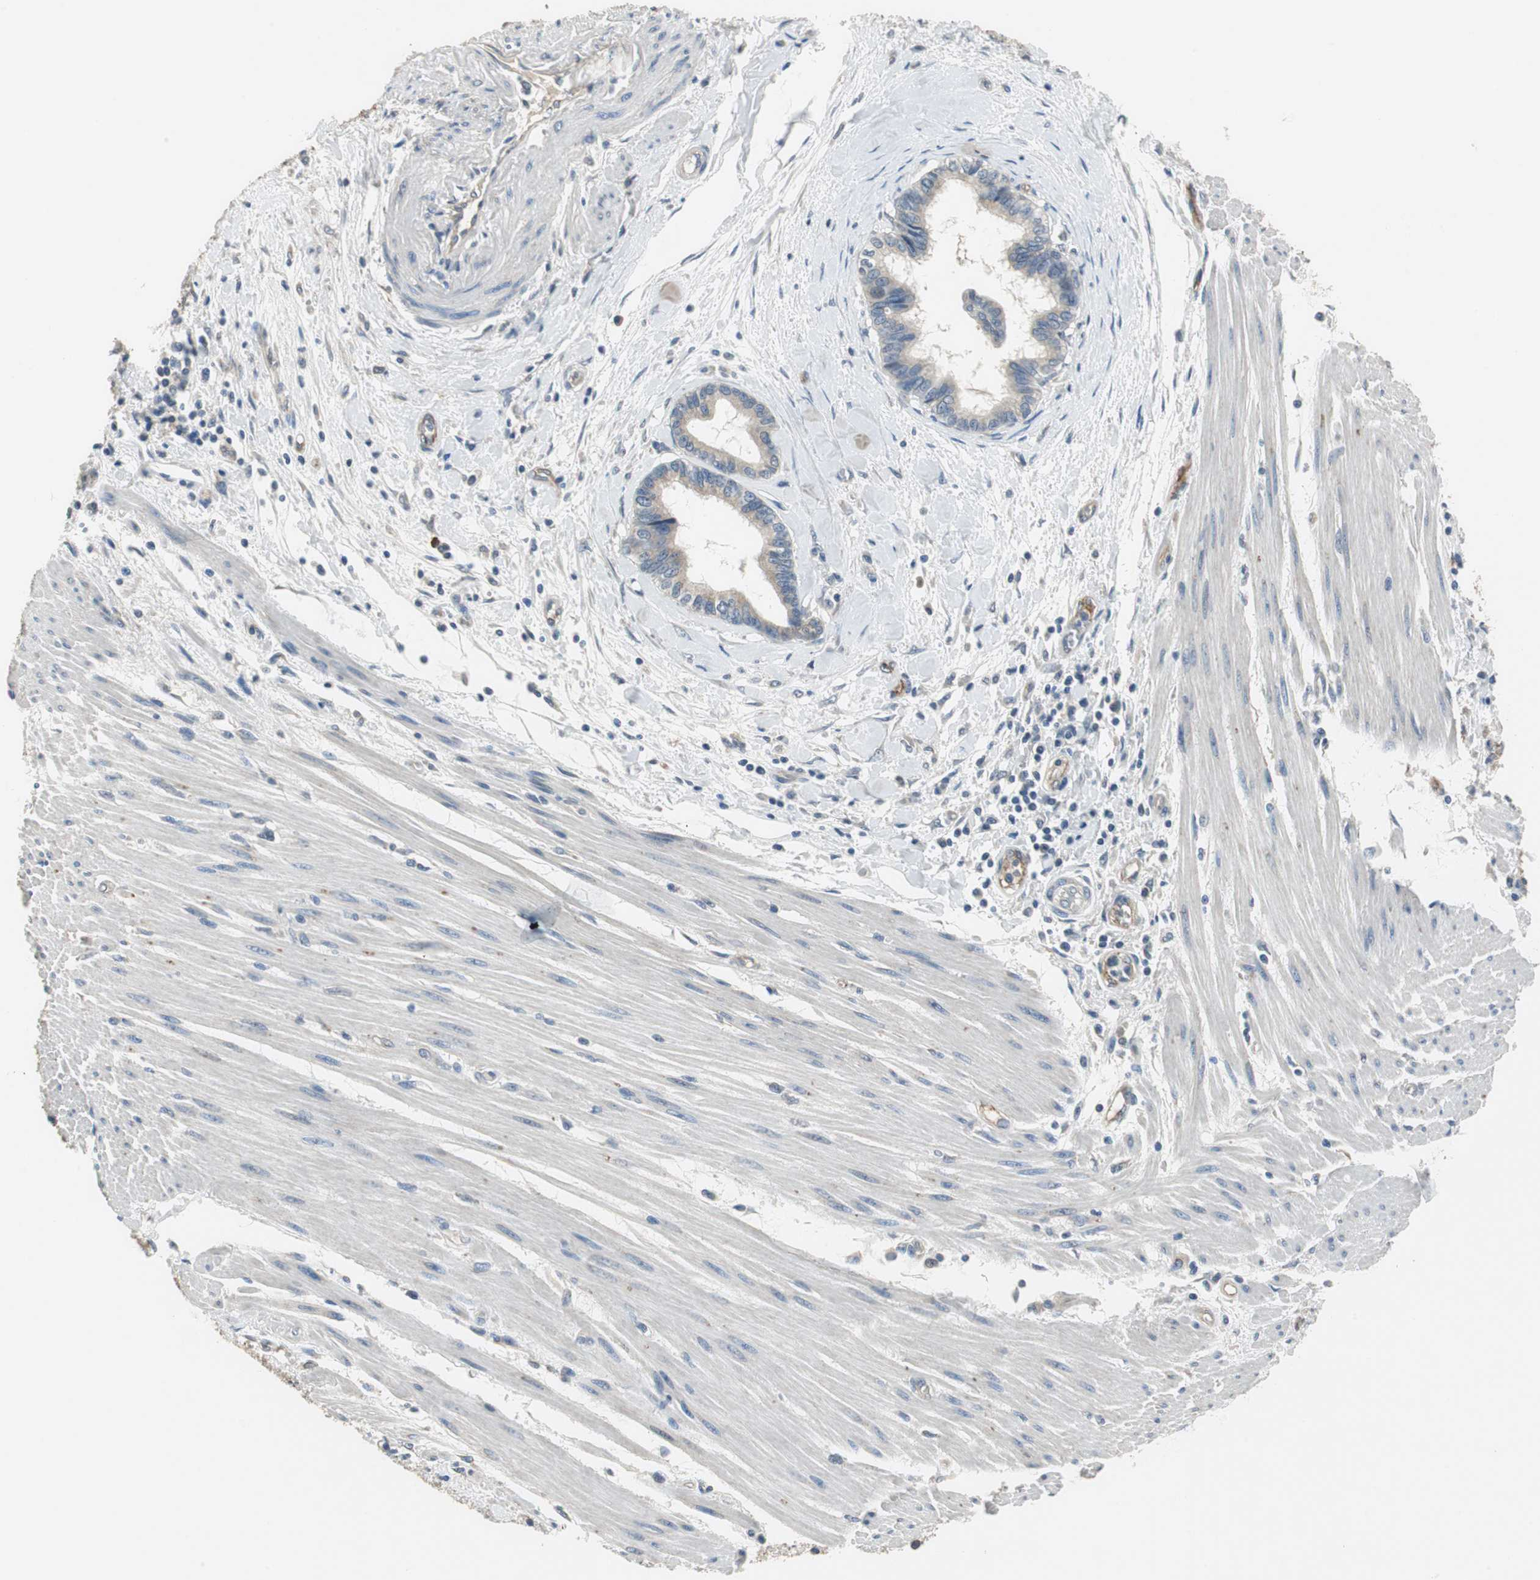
{"staining": {"intensity": "weak", "quantity": ">75%", "location": "cytoplasmic/membranous"}, "tissue": "pancreatic cancer", "cell_type": "Tumor cells", "image_type": "cancer", "snomed": [{"axis": "morphology", "description": "Adenocarcinoma, NOS"}, {"axis": "topography", "description": "Pancreas"}], "caption": "Pancreatic cancer (adenocarcinoma) stained with a protein marker shows weak staining in tumor cells.", "gene": "MTIF2", "patient": {"sex": "female", "age": 64}}